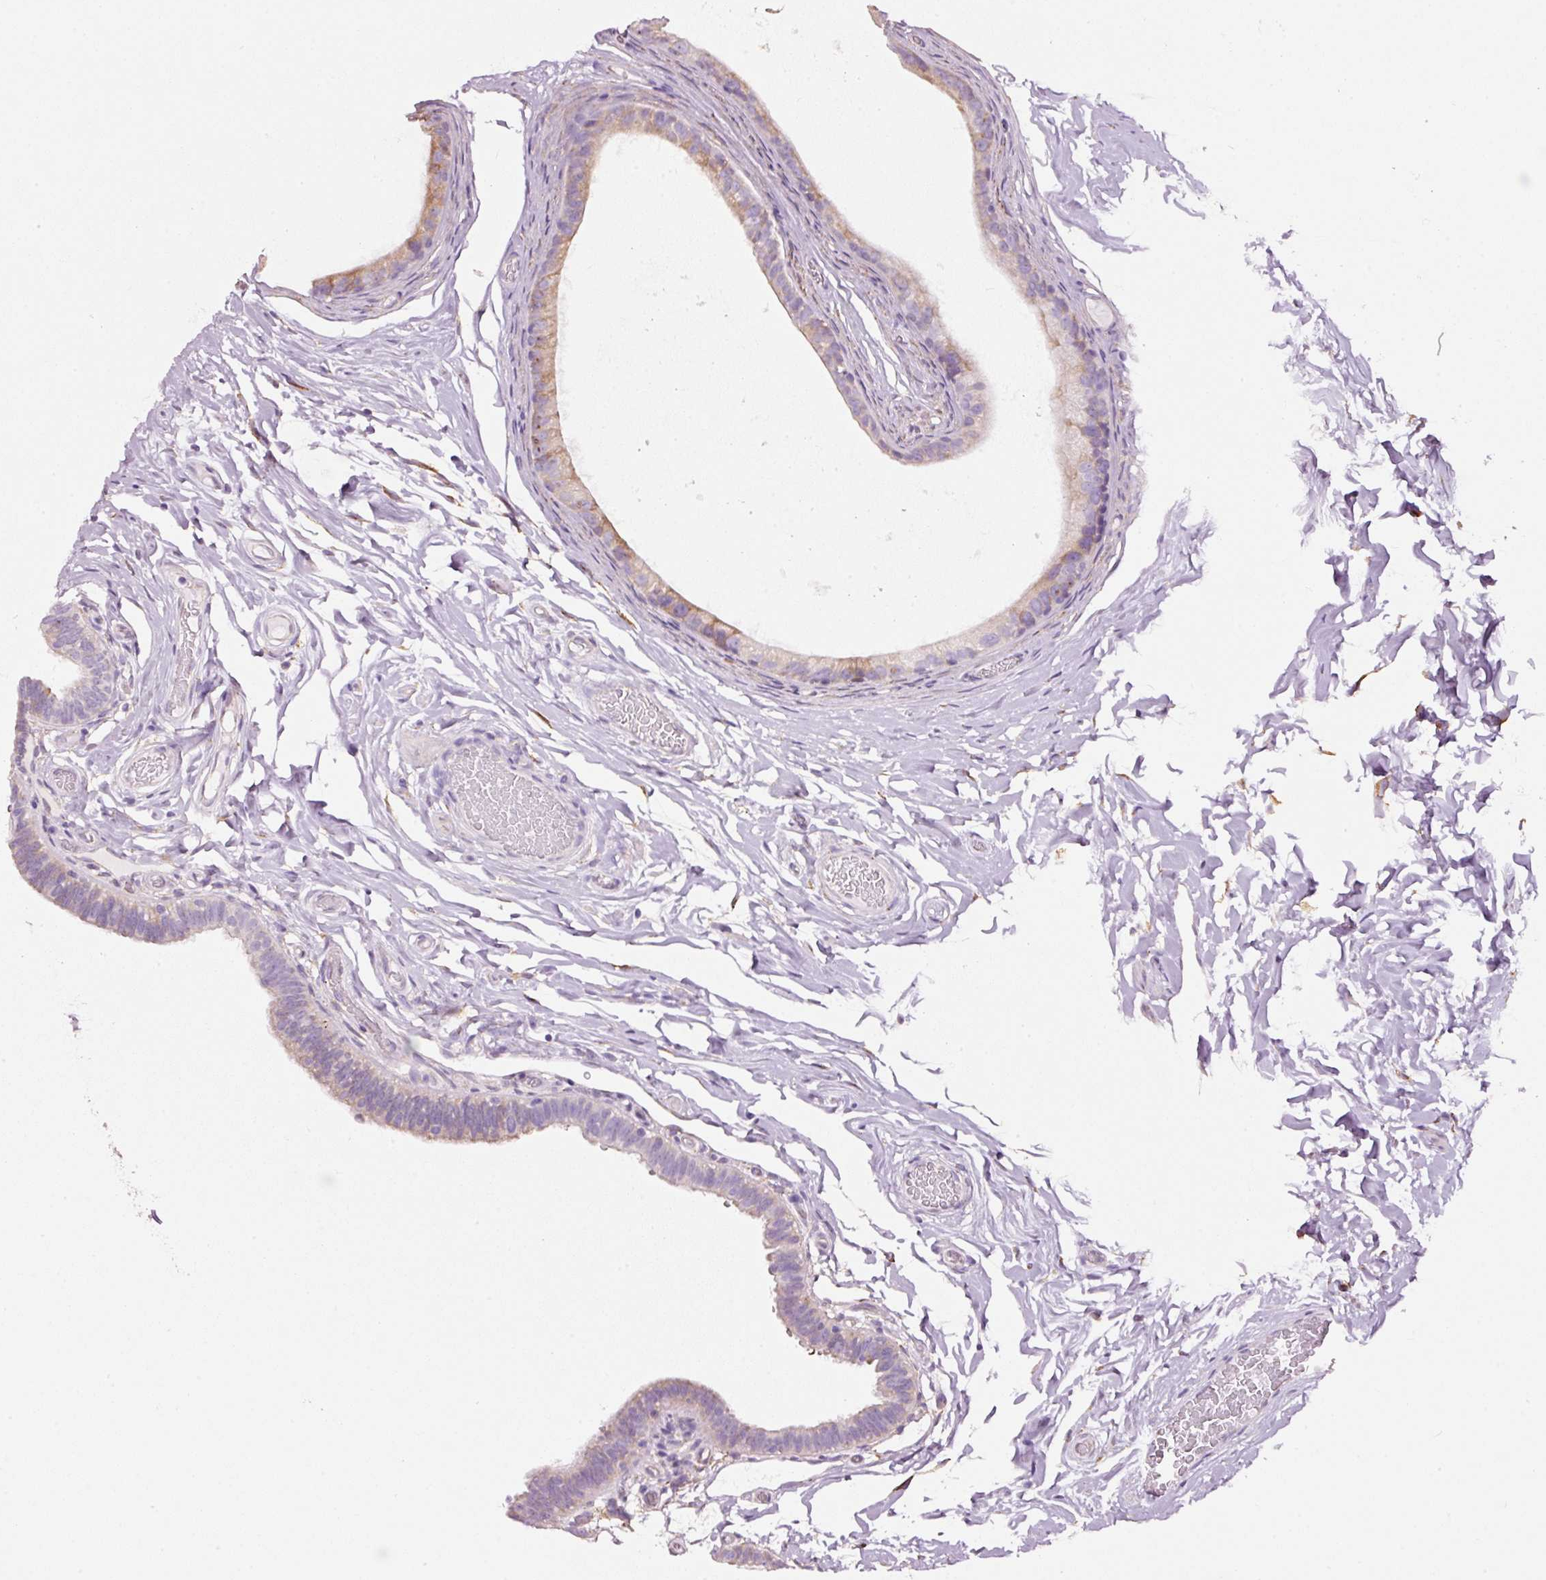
{"staining": {"intensity": "moderate", "quantity": "<25%", "location": "cytoplasmic/membranous"}, "tissue": "epididymis", "cell_type": "Glandular cells", "image_type": "normal", "snomed": [{"axis": "morphology", "description": "Normal tissue, NOS"}, {"axis": "morphology", "description": "Carcinoma, Embryonal, NOS"}, {"axis": "topography", "description": "Testis"}, {"axis": "topography", "description": "Epididymis"}], "caption": "Protein staining of normal epididymis shows moderate cytoplasmic/membranous positivity in approximately <25% of glandular cells. (Brightfield microscopy of DAB IHC at high magnification).", "gene": "GCG", "patient": {"sex": "male", "age": 36}}